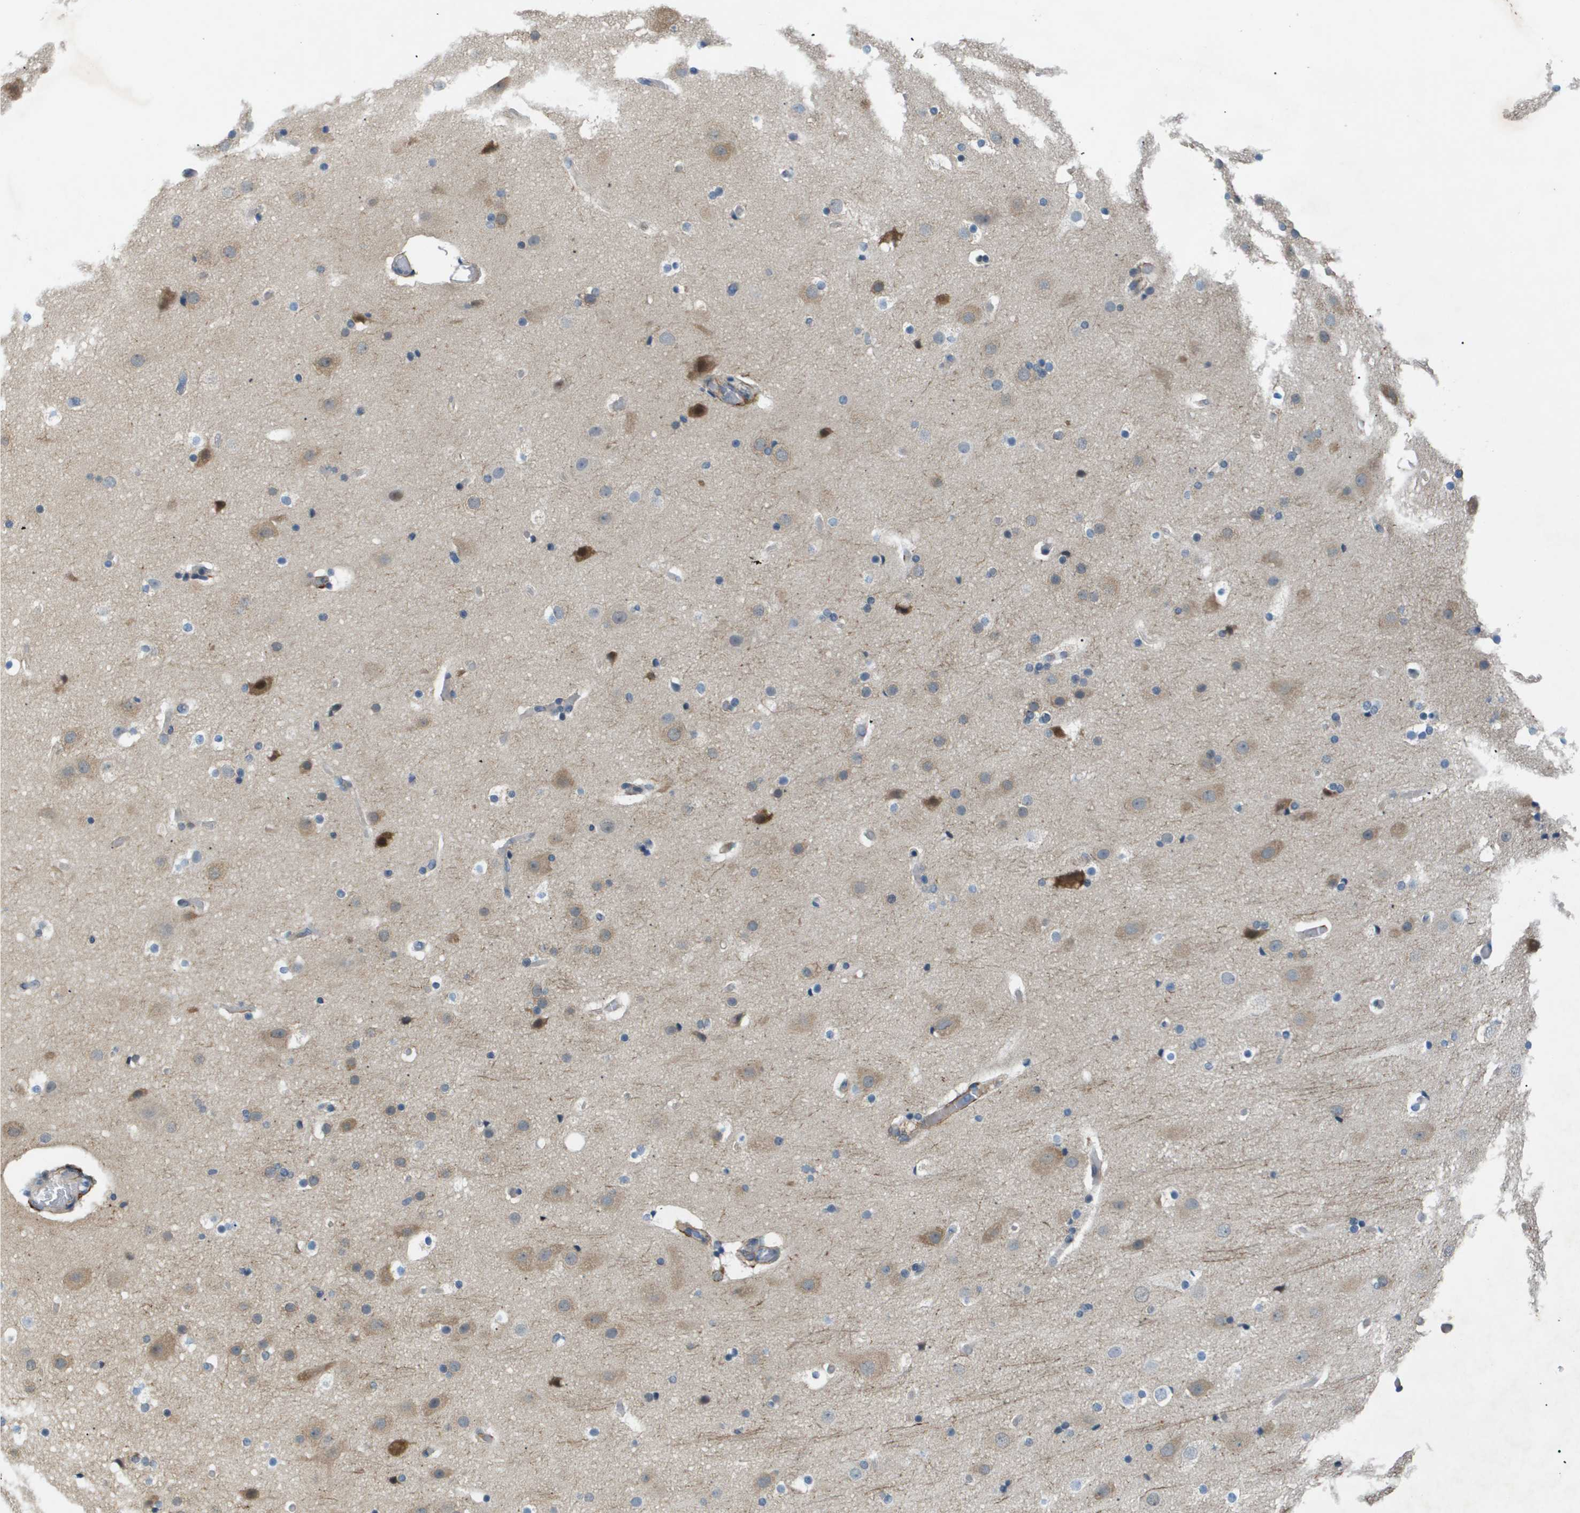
{"staining": {"intensity": "negative", "quantity": "none", "location": "none"}, "tissue": "cerebral cortex", "cell_type": "Endothelial cells", "image_type": "normal", "snomed": [{"axis": "morphology", "description": "Normal tissue, NOS"}, {"axis": "topography", "description": "Cerebral cortex"}], "caption": "Human cerebral cortex stained for a protein using immunohistochemistry (IHC) demonstrates no staining in endothelial cells.", "gene": "OTUD5", "patient": {"sex": "male", "age": 57}}